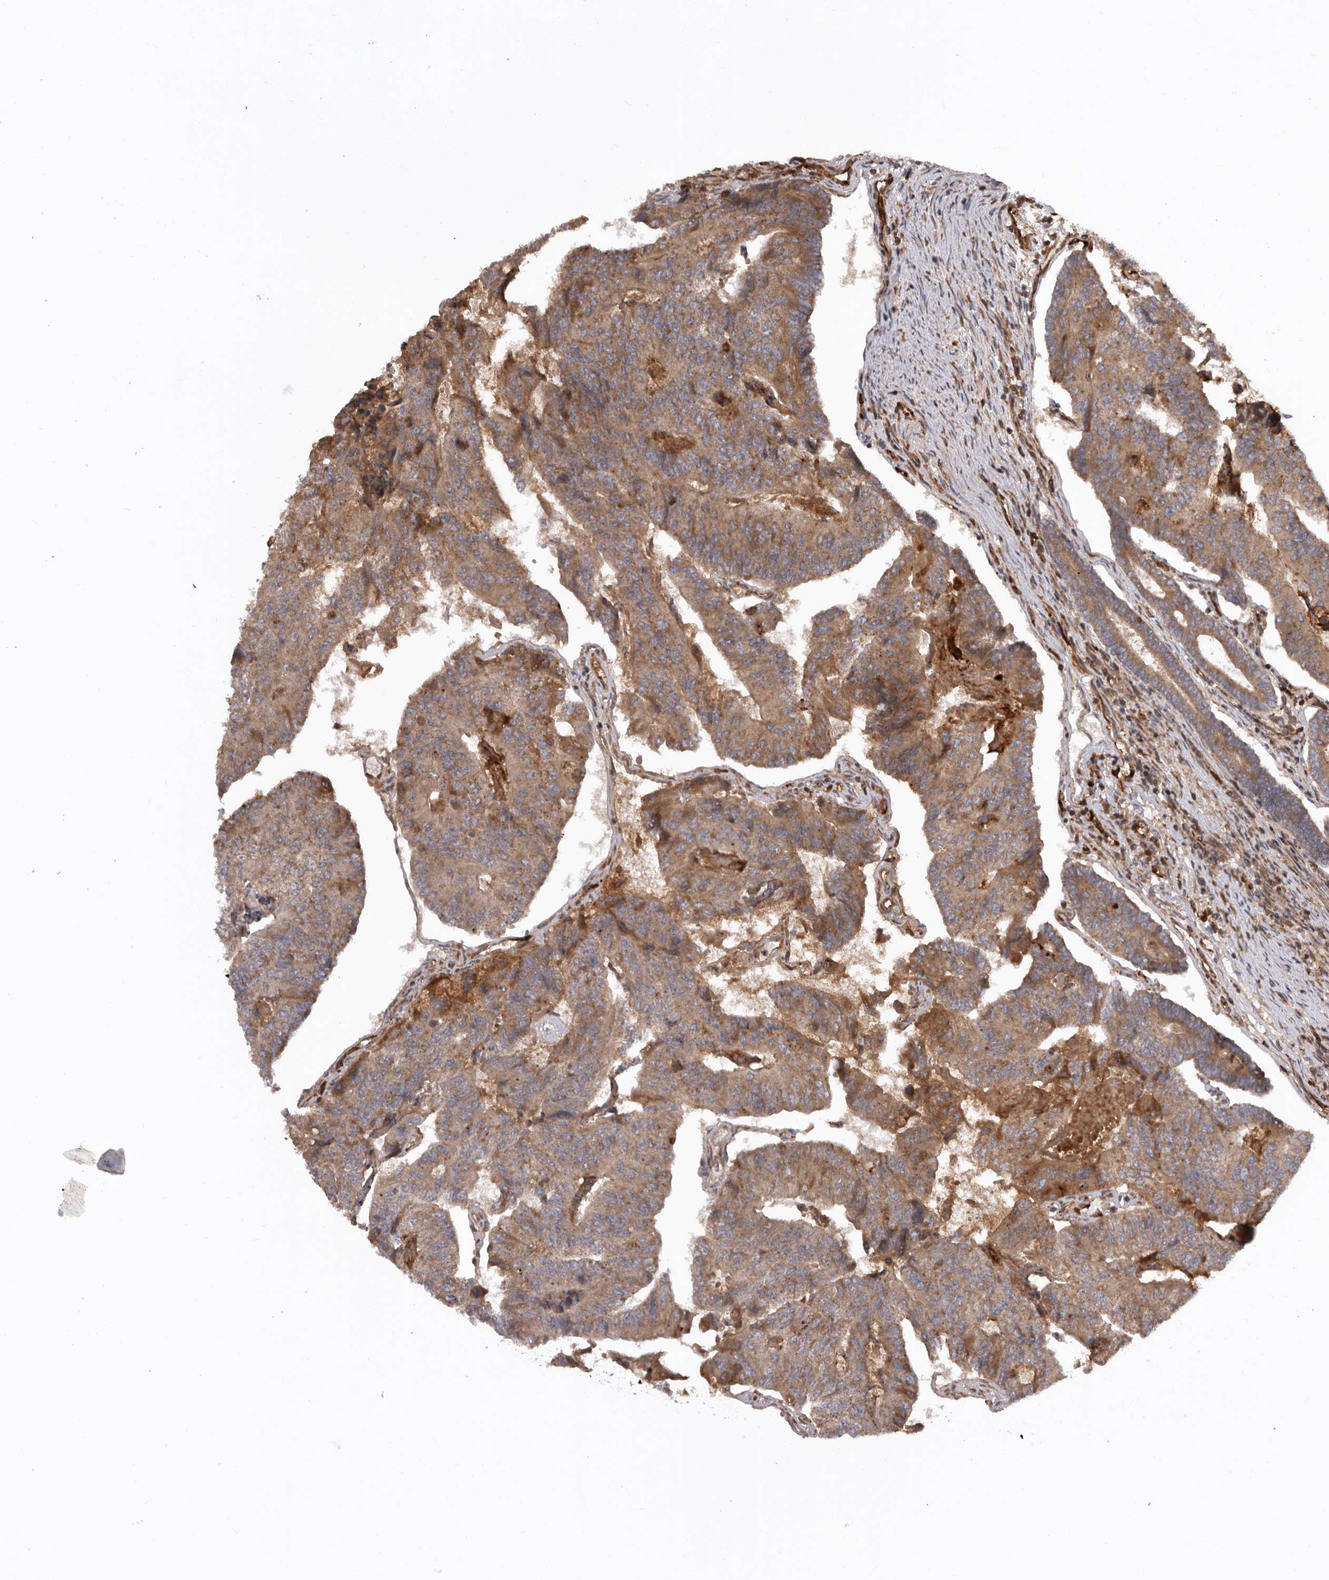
{"staining": {"intensity": "moderate", "quantity": ">75%", "location": "cytoplasmic/membranous"}, "tissue": "colorectal cancer", "cell_type": "Tumor cells", "image_type": "cancer", "snomed": [{"axis": "morphology", "description": "Adenocarcinoma, NOS"}, {"axis": "topography", "description": "Colon"}], "caption": "A micrograph of adenocarcinoma (colorectal) stained for a protein displays moderate cytoplasmic/membranous brown staining in tumor cells.", "gene": "DHDDS", "patient": {"sex": "female", "age": 67}}